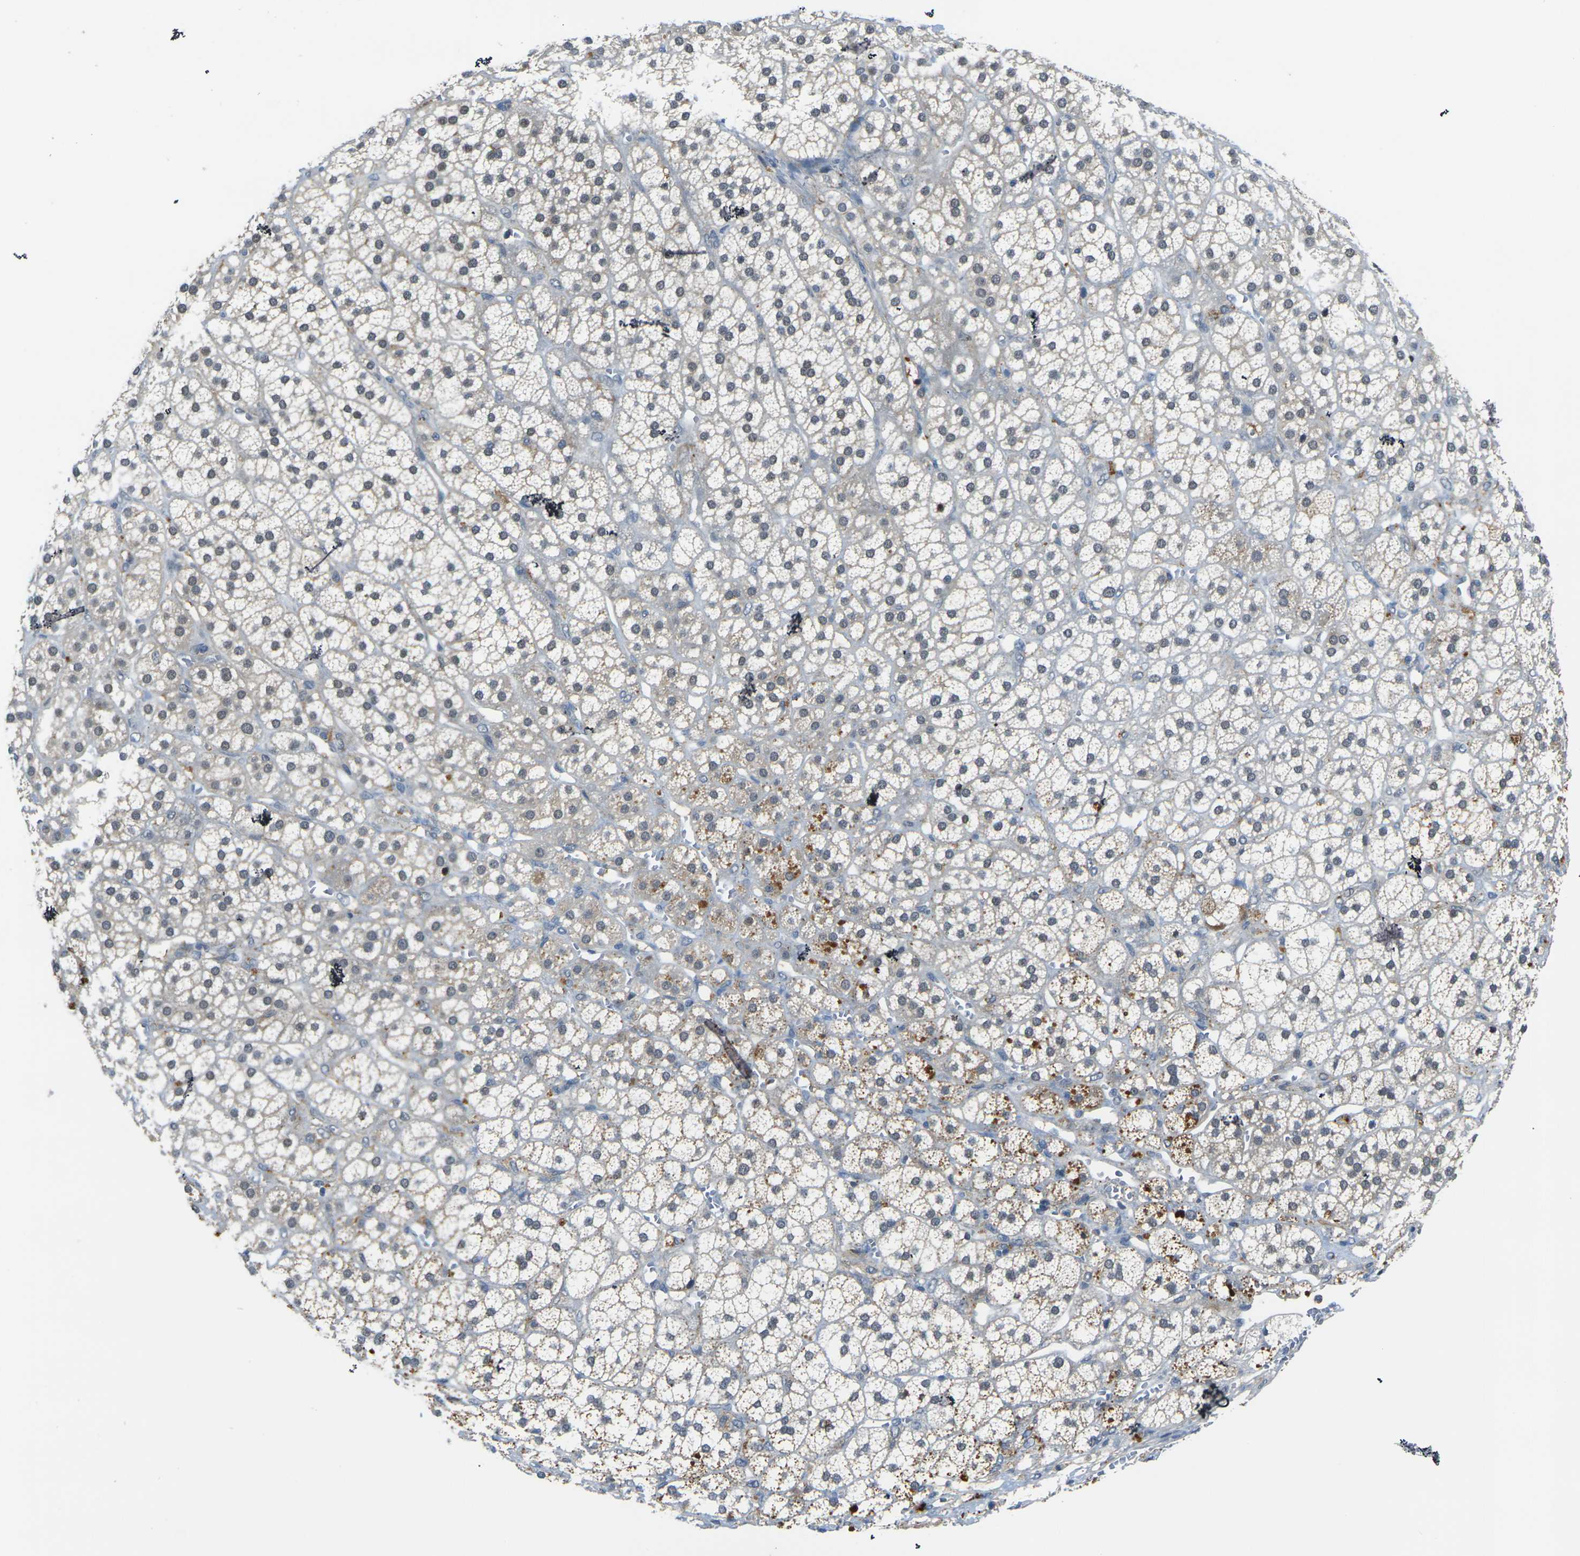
{"staining": {"intensity": "moderate", "quantity": "25%-75%", "location": "cytoplasmic/membranous"}, "tissue": "adrenal gland", "cell_type": "Glandular cells", "image_type": "normal", "snomed": [{"axis": "morphology", "description": "Normal tissue, NOS"}, {"axis": "topography", "description": "Adrenal gland"}], "caption": "Protein expression analysis of normal human adrenal gland reveals moderate cytoplasmic/membranous positivity in about 25%-75% of glandular cells. (Stains: DAB in brown, nuclei in blue, Microscopy: brightfield microscopy at high magnification).", "gene": "PIGL", "patient": {"sex": "male", "age": 56}}